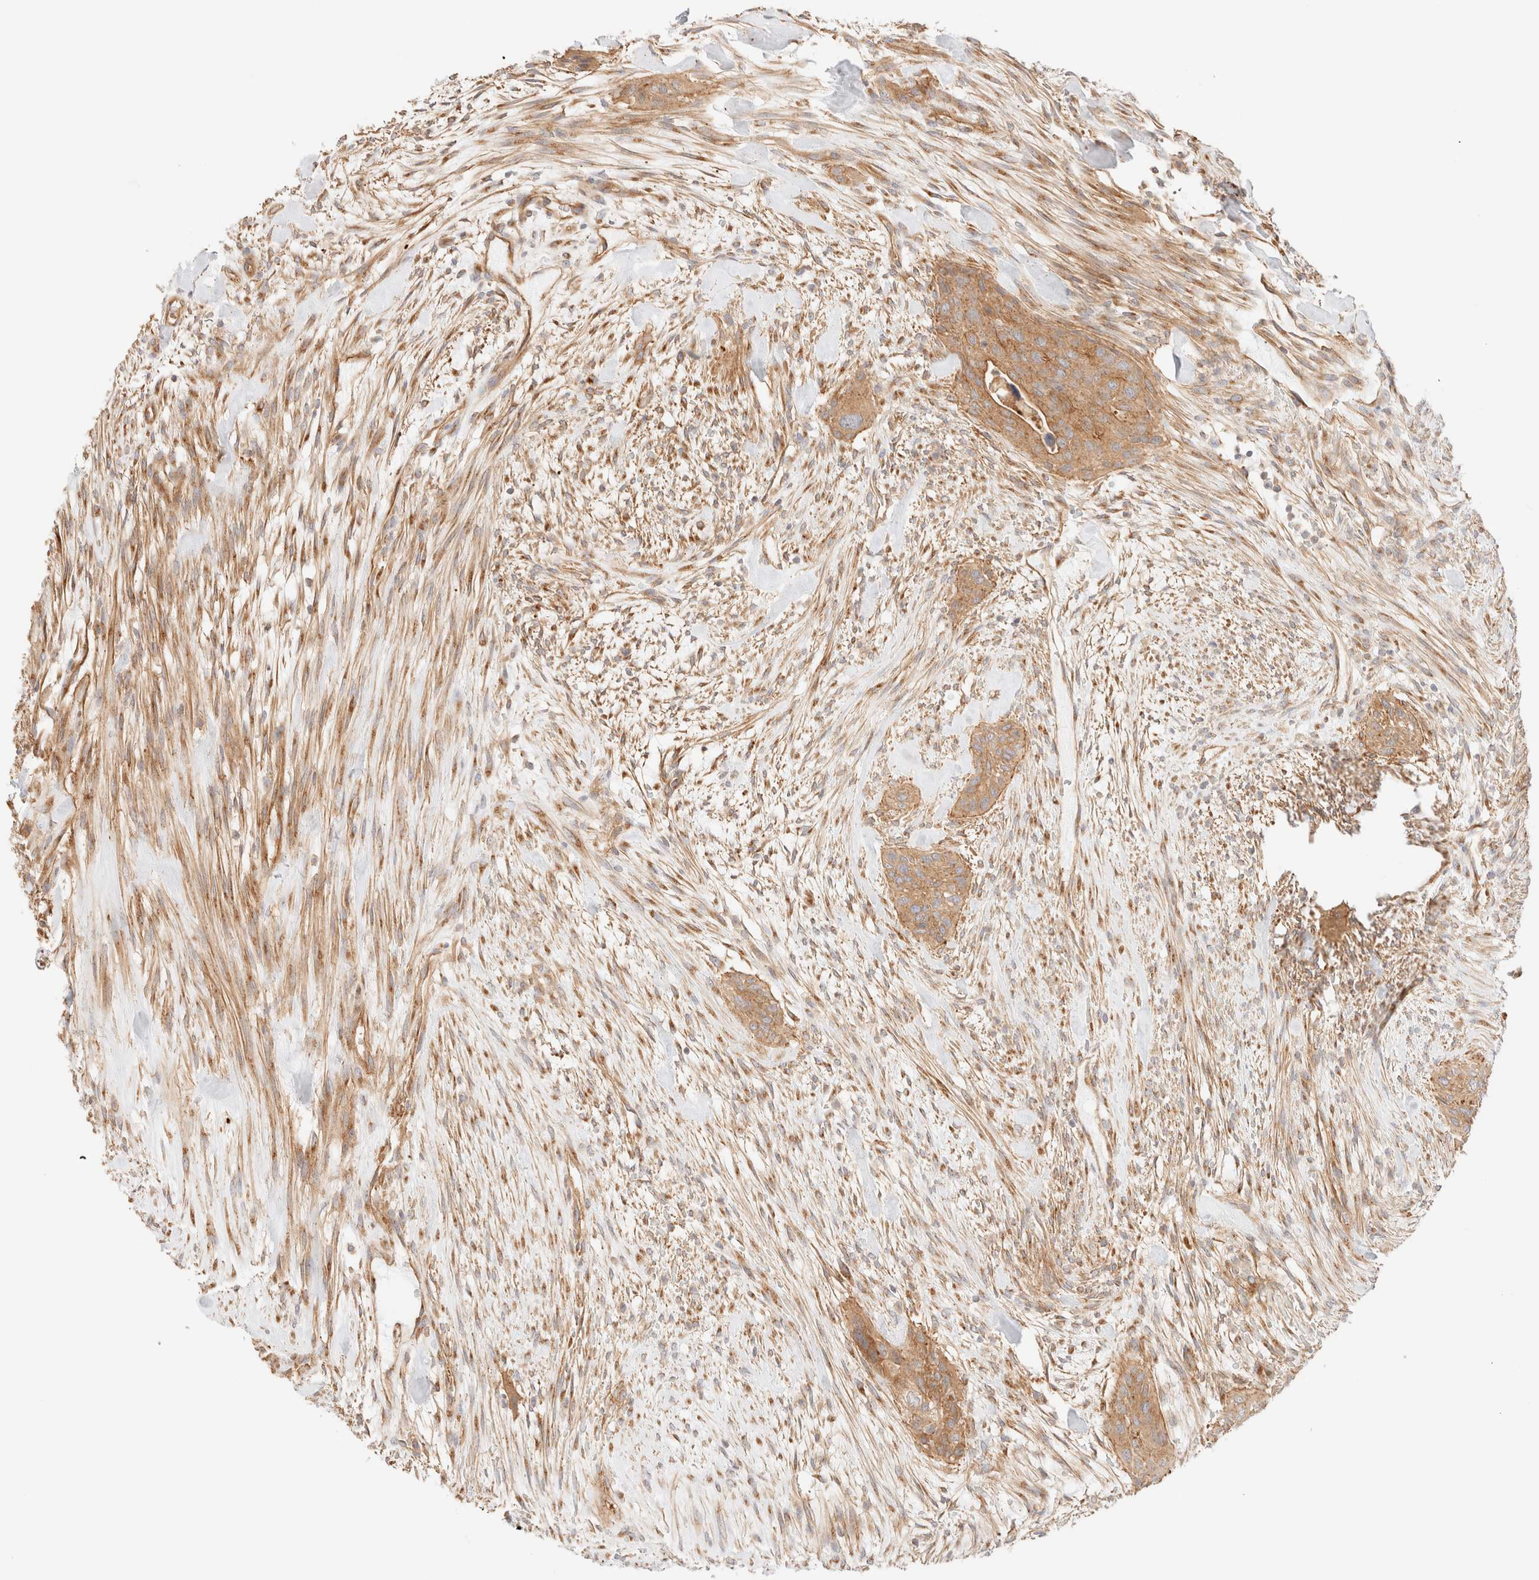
{"staining": {"intensity": "moderate", "quantity": ">75%", "location": "cytoplasmic/membranous"}, "tissue": "urothelial cancer", "cell_type": "Tumor cells", "image_type": "cancer", "snomed": [{"axis": "morphology", "description": "Urothelial carcinoma, High grade"}, {"axis": "topography", "description": "Urinary bladder"}], "caption": "IHC of human urothelial cancer shows medium levels of moderate cytoplasmic/membranous expression in approximately >75% of tumor cells. (brown staining indicates protein expression, while blue staining denotes nuclei).", "gene": "MYO10", "patient": {"sex": "male", "age": 35}}